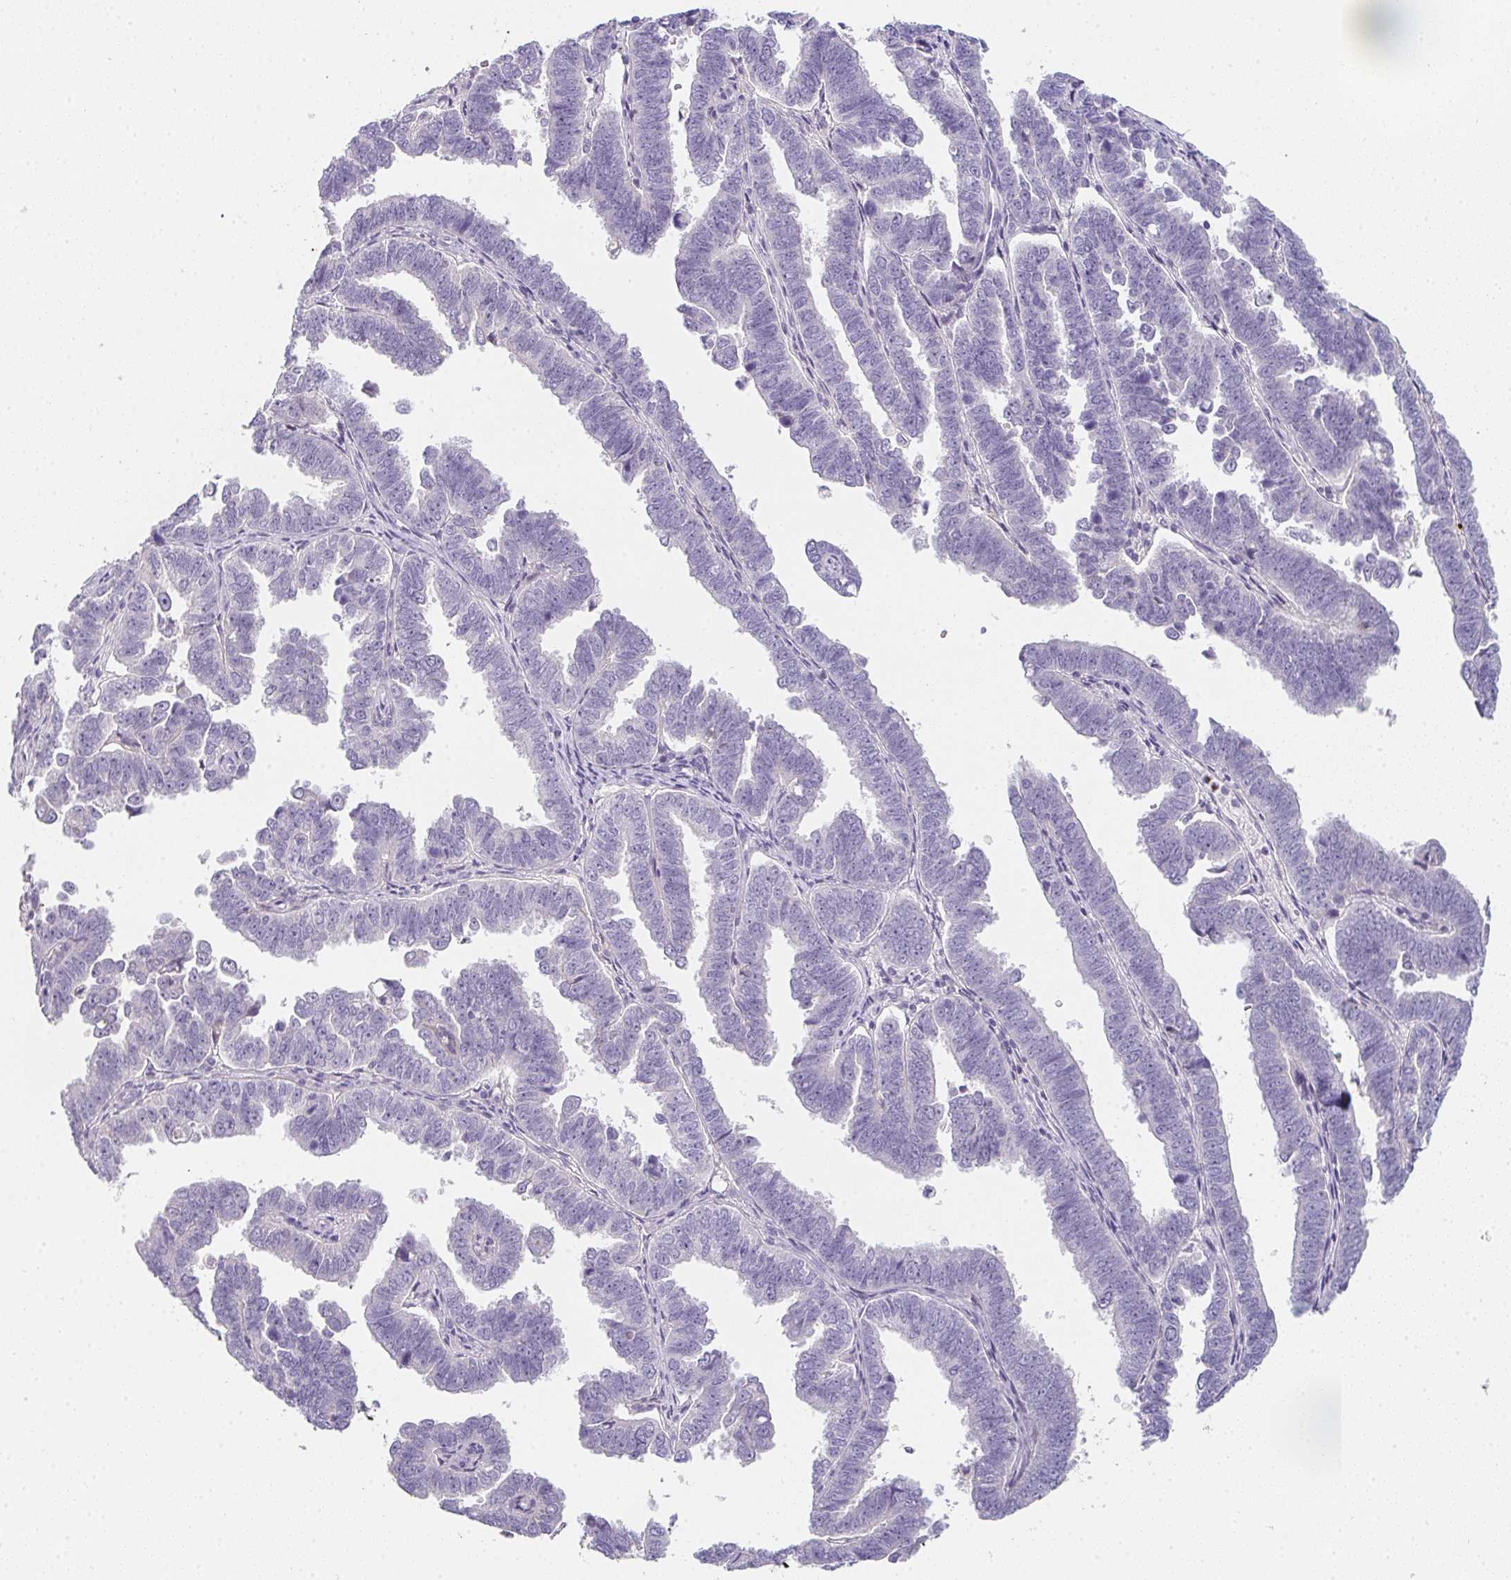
{"staining": {"intensity": "negative", "quantity": "none", "location": "none"}, "tissue": "endometrial cancer", "cell_type": "Tumor cells", "image_type": "cancer", "snomed": [{"axis": "morphology", "description": "Adenocarcinoma, NOS"}, {"axis": "topography", "description": "Endometrium"}], "caption": "Immunohistochemical staining of human endometrial adenocarcinoma shows no significant expression in tumor cells. (DAB (3,3'-diaminobenzidine) IHC visualized using brightfield microscopy, high magnification).", "gene": "C1QTNF8", "patient": {"sex": "female", "age": 75}}